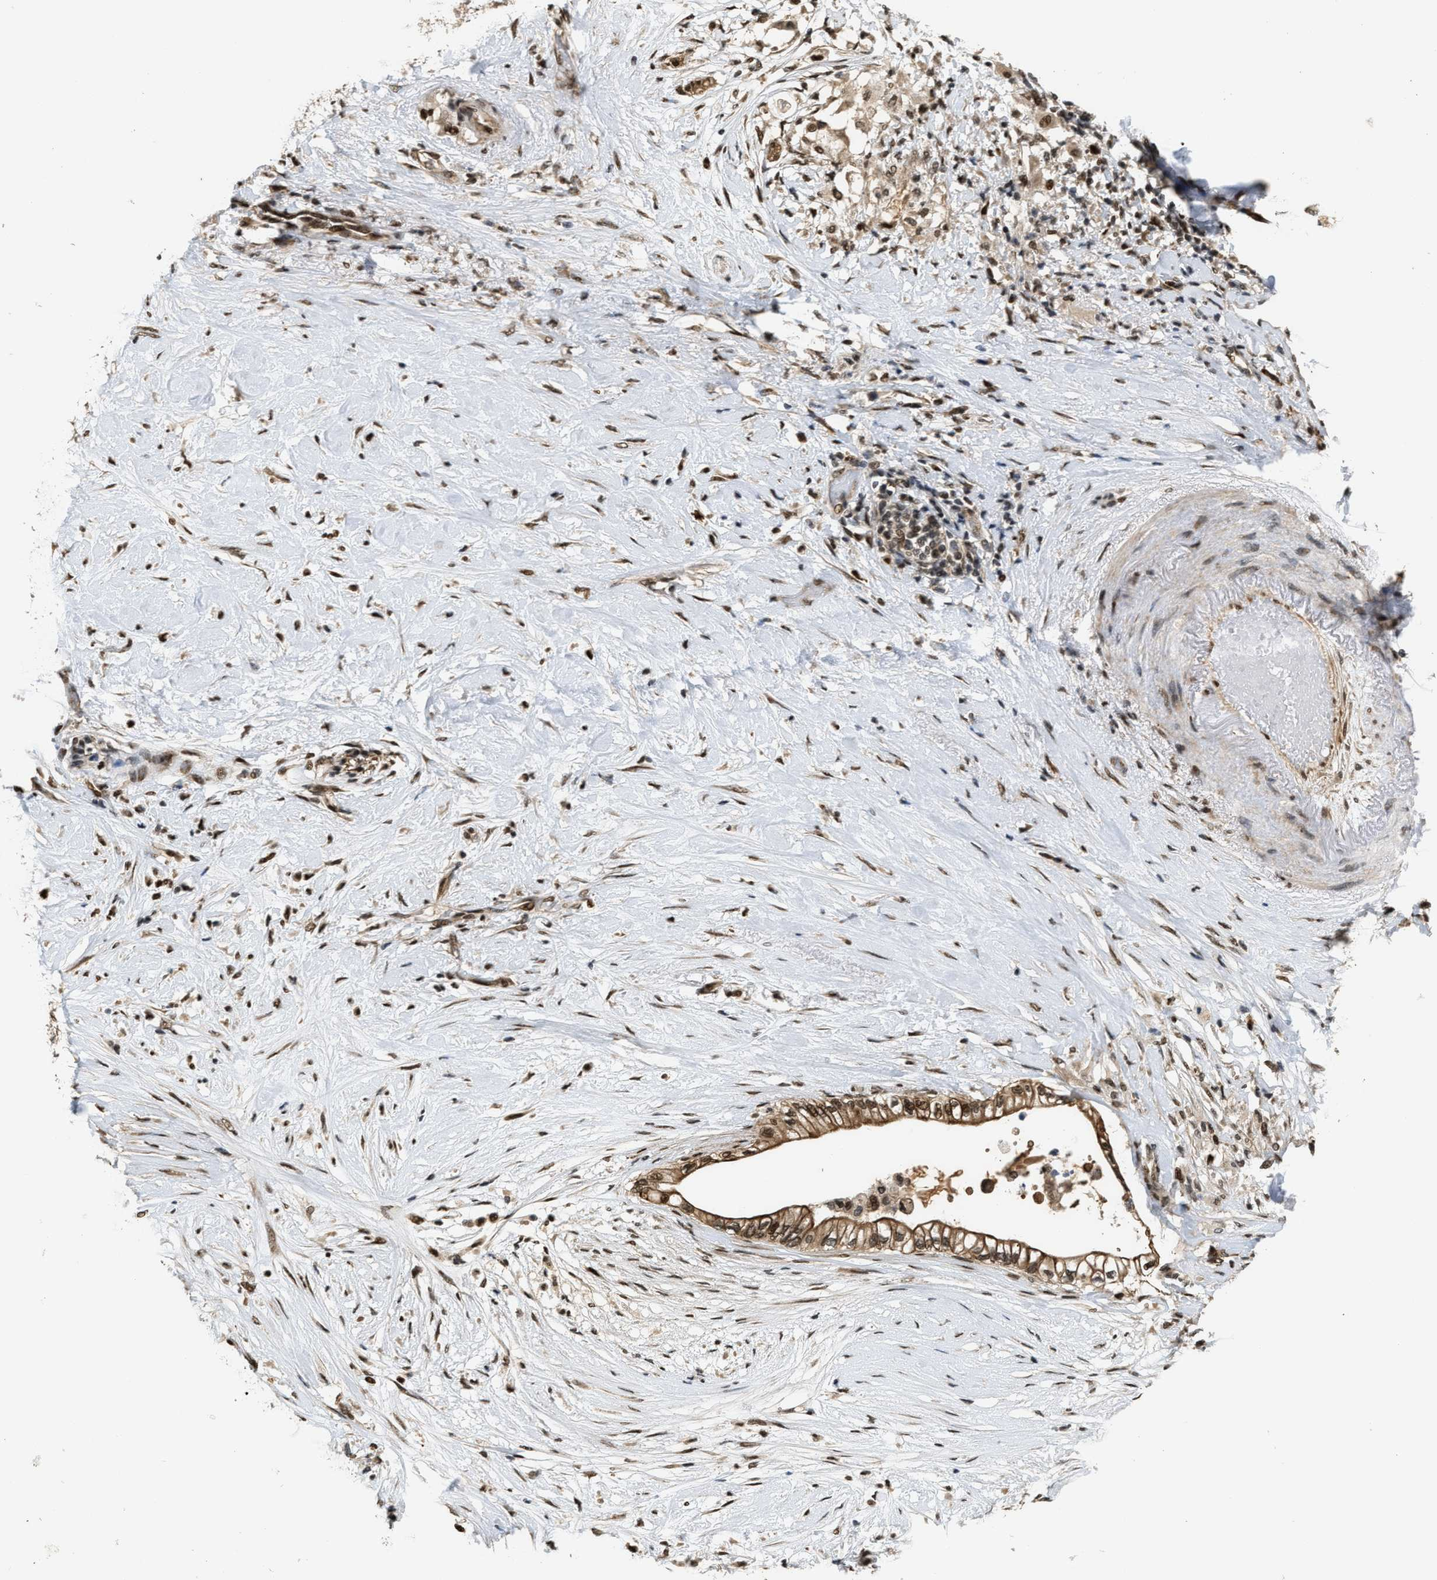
{"staining": {"intensity": "moderate", "quantity": ">75%", "location": "cytoplasmic/membranous,nuclear"}, "tissue": "pancreatic cancer", "cell_type": "Tumor cells", "image_type": "cancer", "snomed": [{"axis": "morphology", "description": "Normal tissue, NOS"}, {"axis": "morphology", "description": "Adenocarcinoma, NOS"}, {"axis": "topography", "description": "Pancreas"}, {"axis": "topography", "description": "Duodenum"}], "caption": "Brown immunohistochemical staining in pancreatic adenocarcinoma exhibits moderate cytoplasmic/membranous and nuclear positivity in approximately >75% of tumor cells.", "gene": "SERTAD2", "patient": {"sex": "female", "age": 60}}